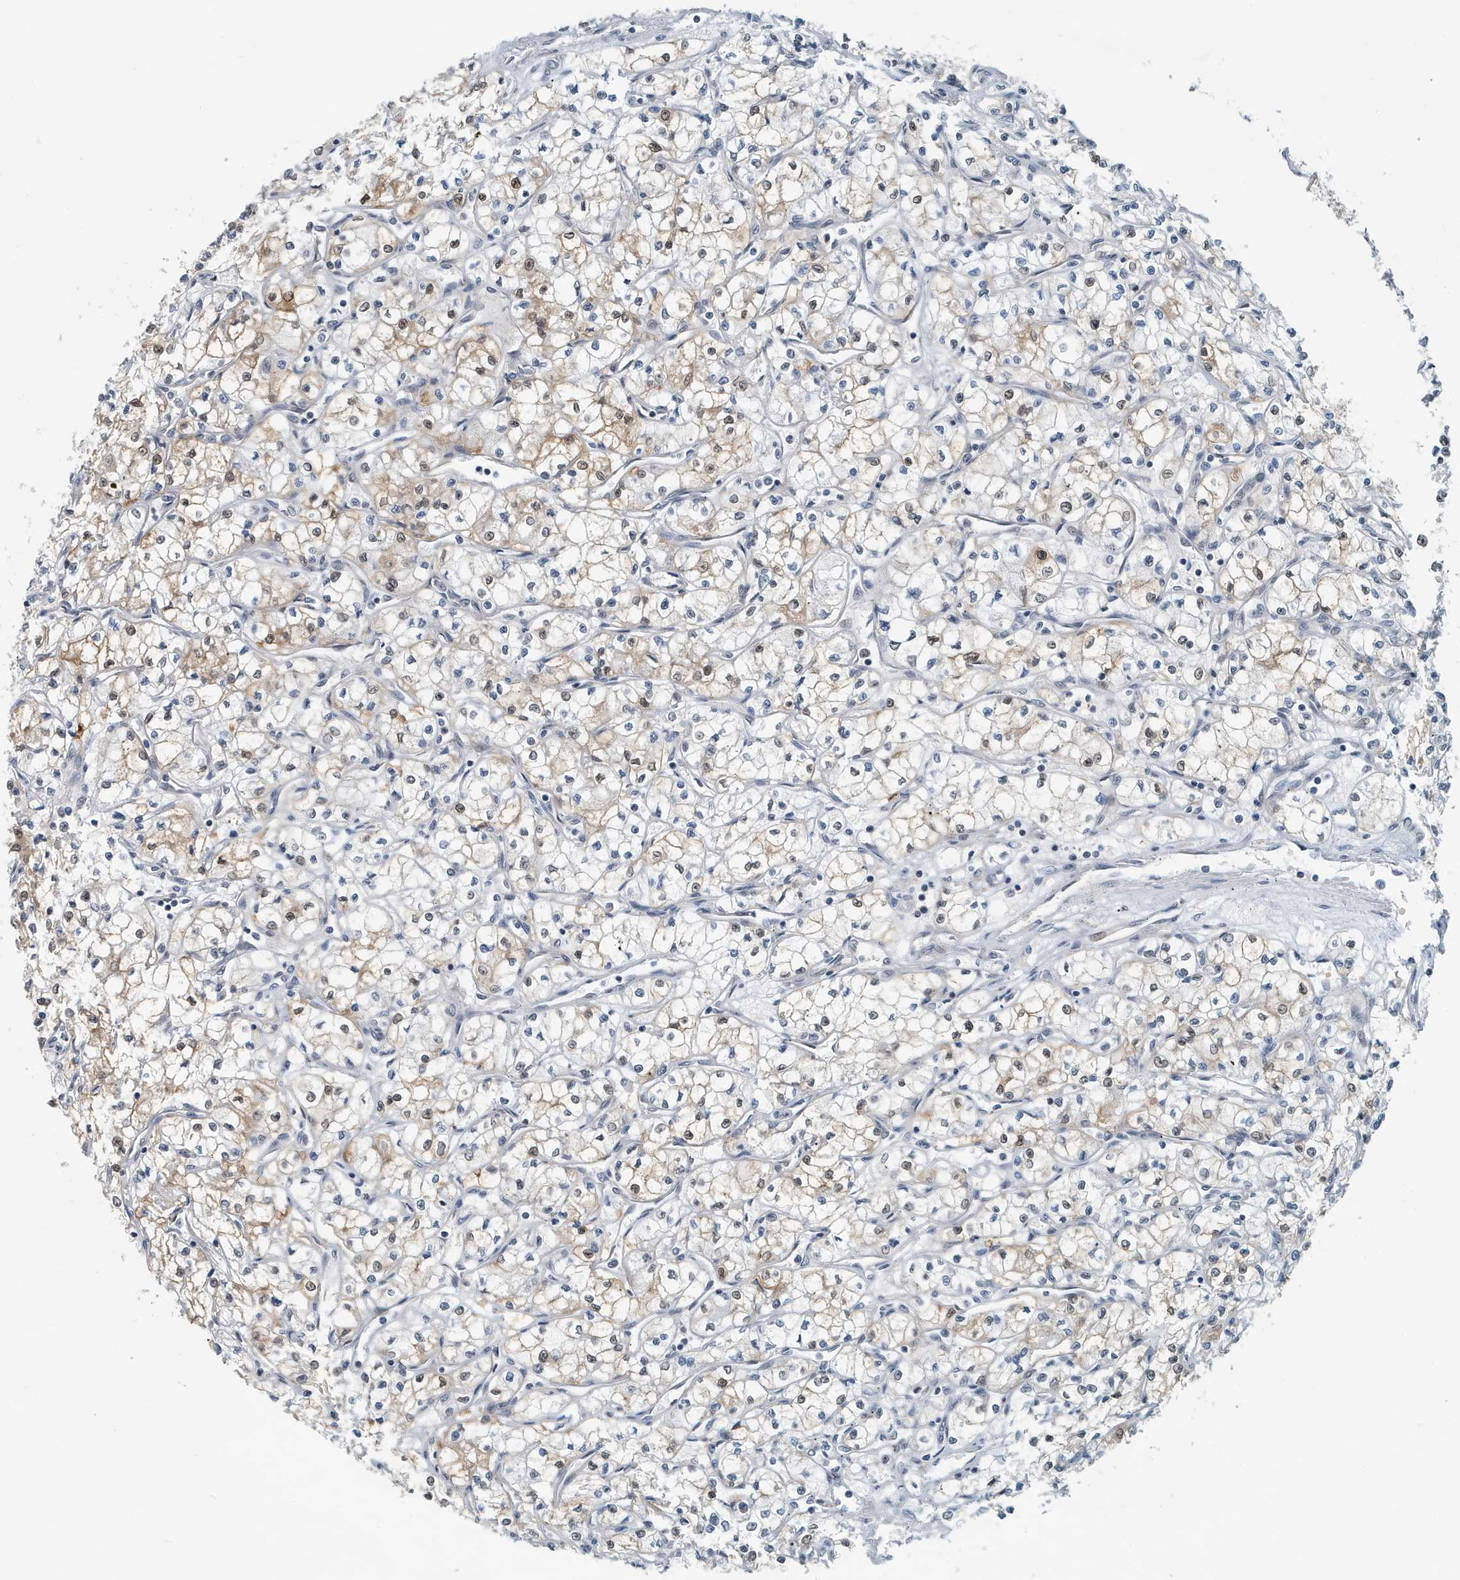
{"staining": {"intensity": "moderate", "quantity": "<25%", "location": "cytoplasmic/membranous,nuclear"}, "tissue": "renal cancer", "cell_type": "Tumor cells", "image_type": "cancer", "snomed": [{"axis": "morphology", "description": "Adenocarcinoma, NOS"}, {"axis": "topography", "description": "Kidney"}], "caption": "High-magnification brightfield microscopy of renal cancer (adenocarcinoma) stained with DAB (brown) and counterstained with hematoxylin (blue). tumor cells exhibit moderate cytoplasmic/membranous and nuclear staining is seen in approximately<25% of cells.", "gene": "KIF15", "patient": {"sex": "male", "age": 59}}